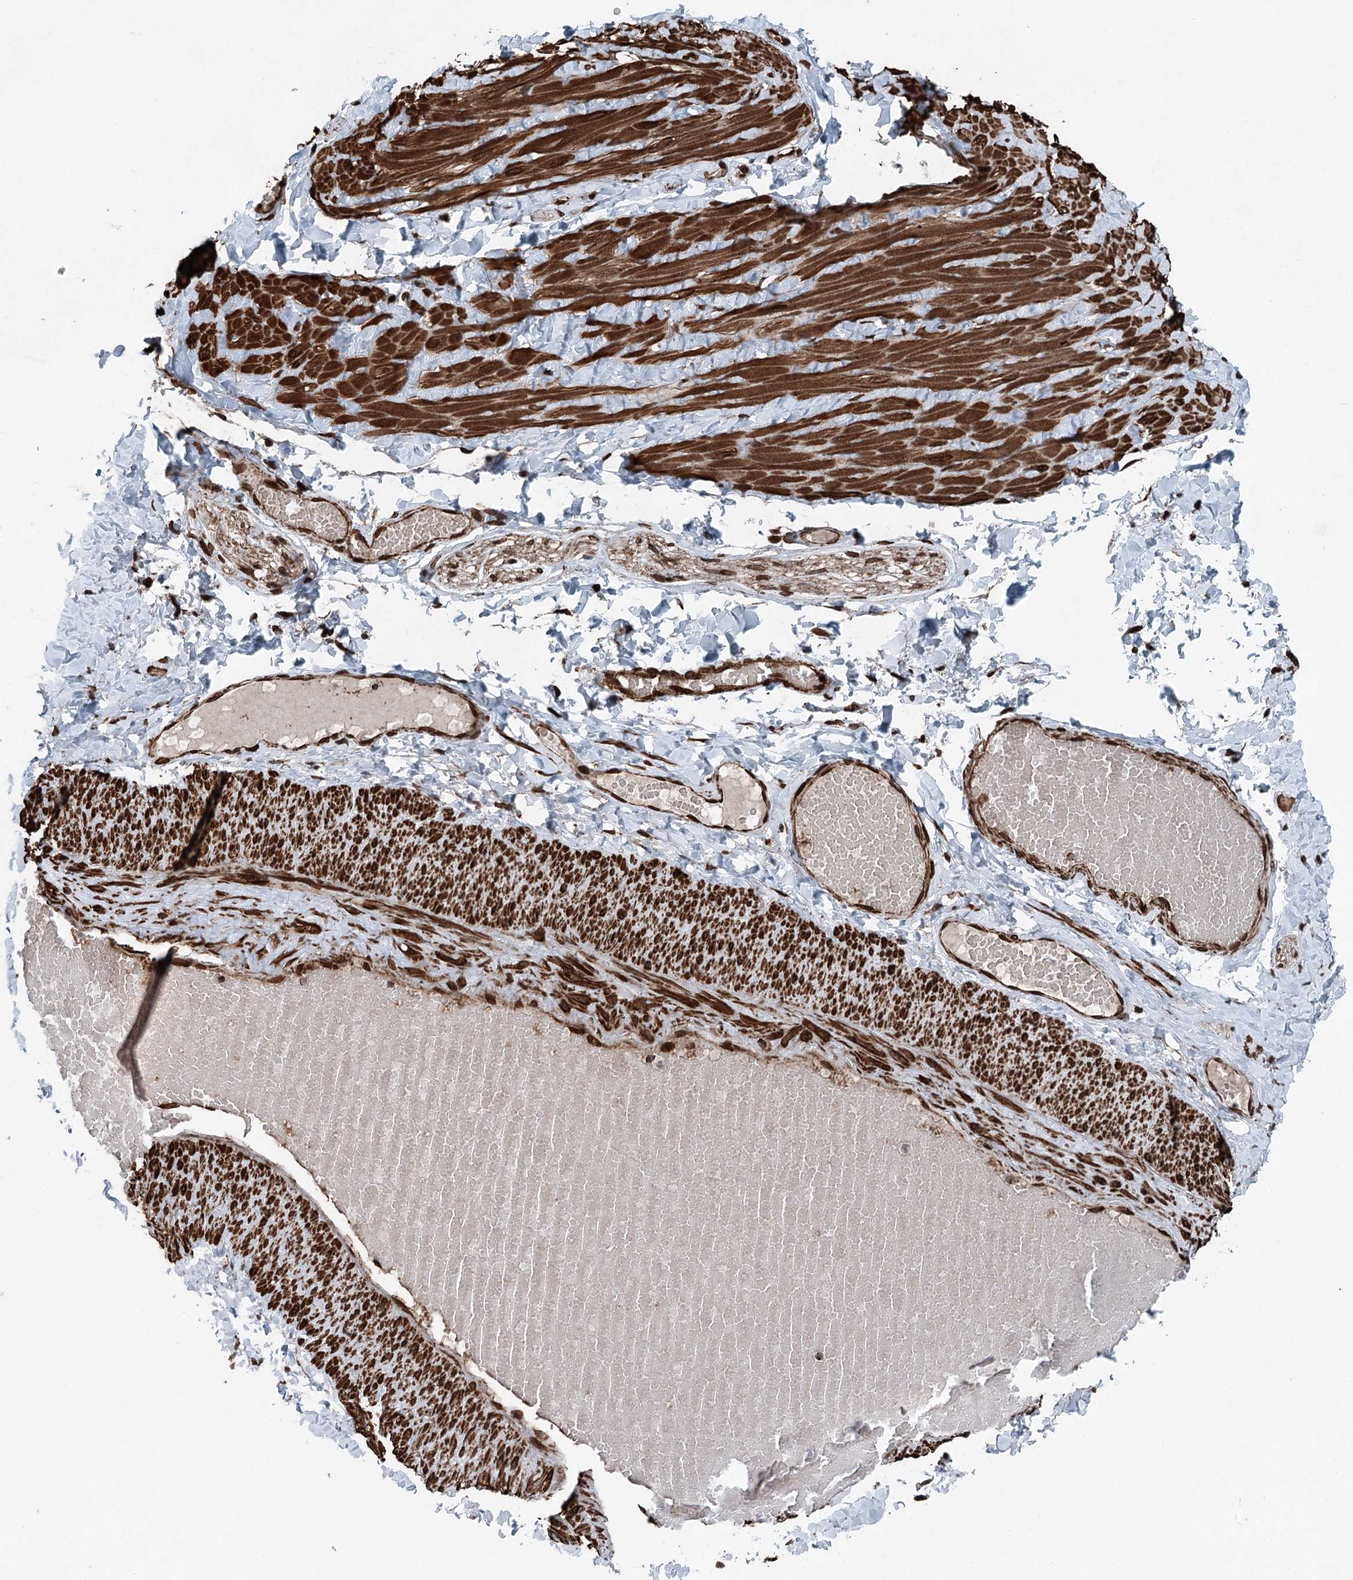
{"staining": {"intensity": "moderate", "quantity": "25%-75%", "location": "cytoplasmic/membranous"}, "tissue": "adipose tissue", "cell_type": "Adipocytes", "image_type": "normal", "snomed": [{"axis": "morphology", "description": "Normal tissue, NOS"}, {"axis": "topography", "description": "Adipose tissue"}, {"axis": "topography", "description": "Vascular tissue"}, {"axis": "topography", "description": "Peripheral nerve tissue"}], "caption": "Normal adipose tissue demonstrates moderate cytoplasmic/membranous expression in about 25%-75% of adipocytes, visualized by immunohistochemistry. Using DAB (3,3'-diaminobenzidine) (brown) and hematoxylin (blue) stains, captured at high magnification using brightfield microscopy.", "gene": "BCKDHA", "patient": {"sex": "male", "age": 25}}